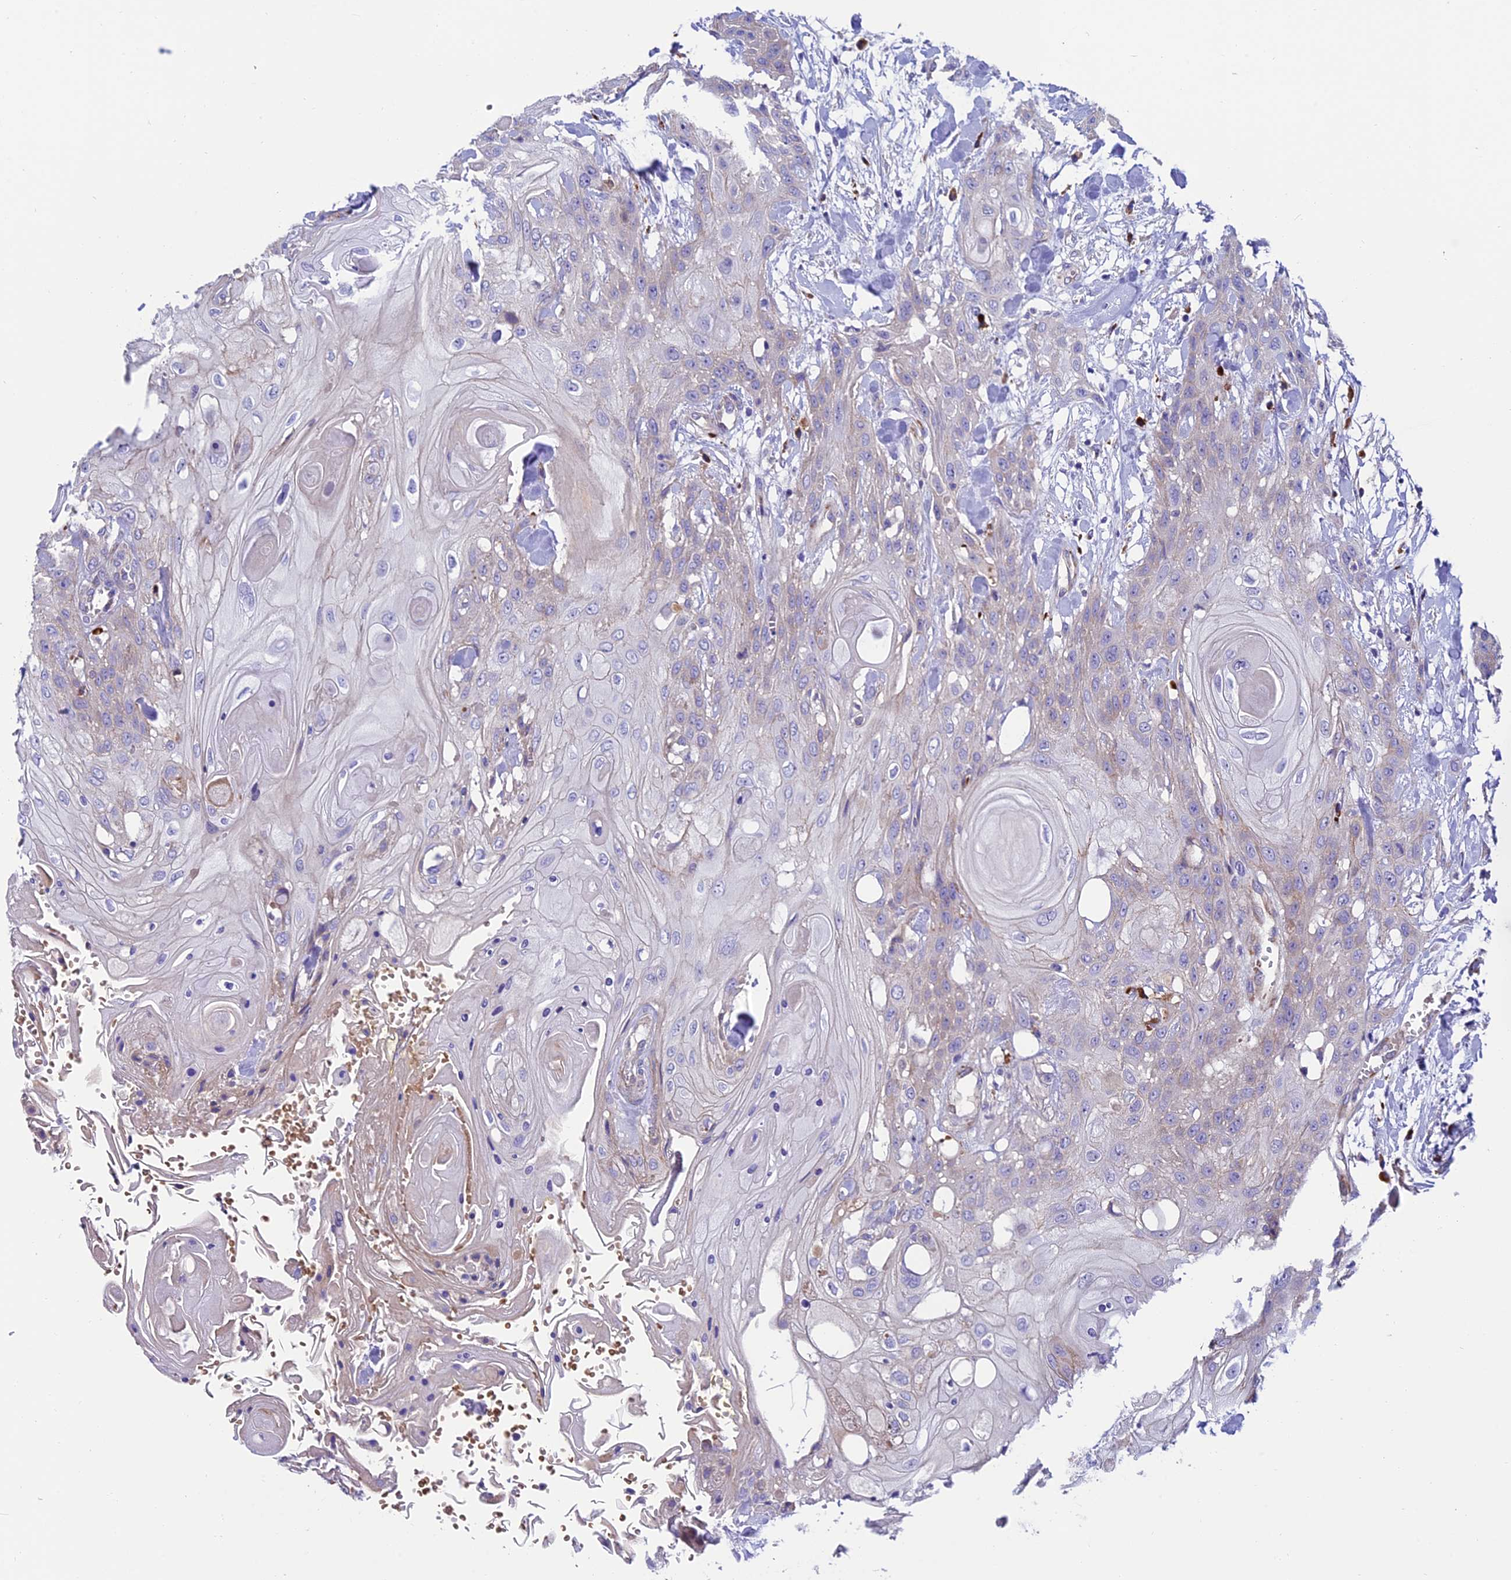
{"staining": {"intensity": "weak", "quantity": "<25%", "location": "cytoplasmic/membranous"}, "tissue": "head and neck cancer", "cell_type": "Tumor cells", "image_type": "cancer", "snomed": [{"axis": "morphology", "description": "Squamous cell carcinoma, NOS"}, {"axis": "topography", "description": "Head-Neck"}], "caption": "Histopathology image shows no protein staining in tumor cells of head and neck cancer tissue.", "gene": "MACIR", "patient": {"sex": "female", "age": 43}}